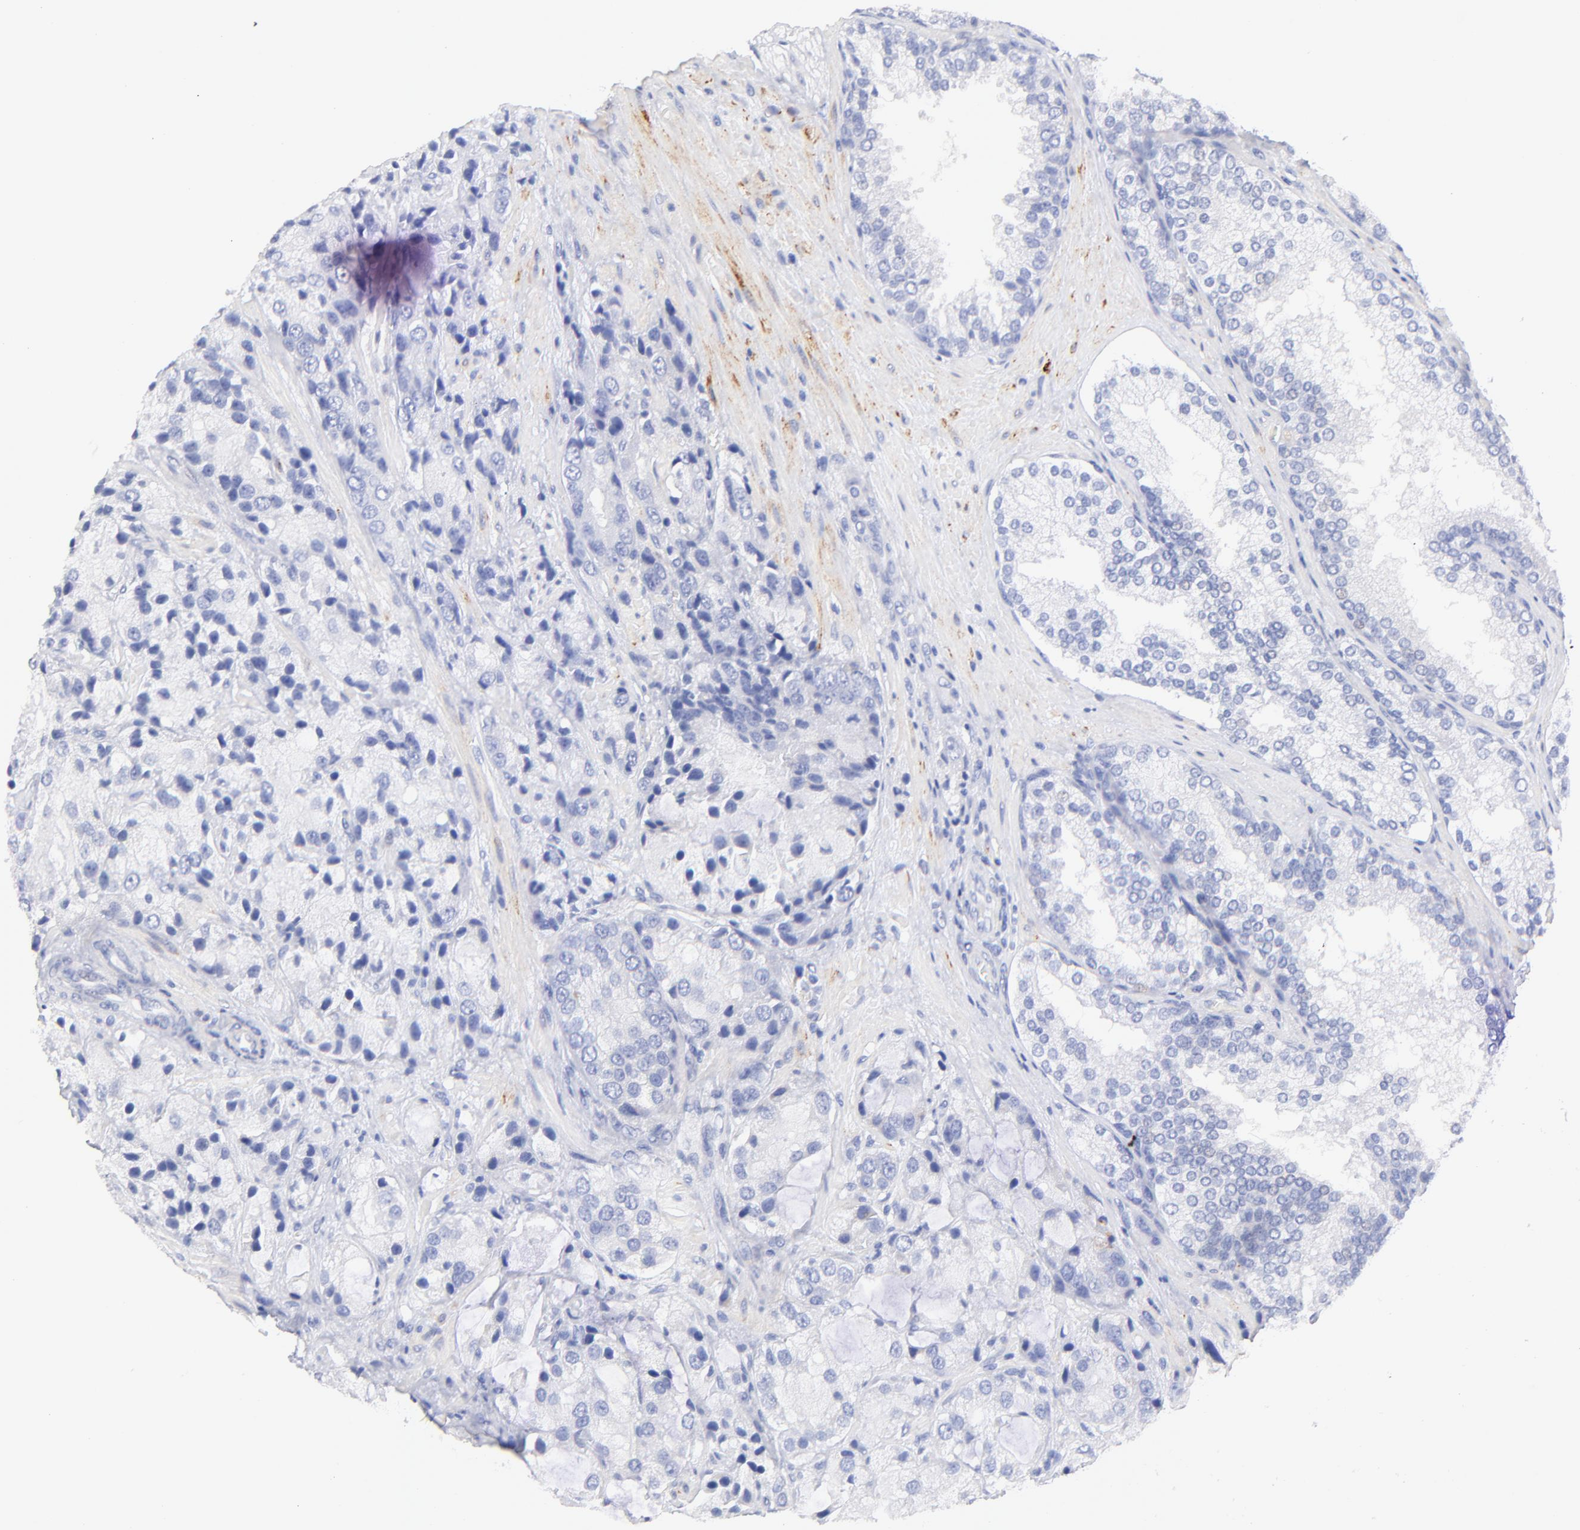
{"staining": {"intensity": "negative", "quantity": "none", "location": "none"}, "tissue": "prostate cancer", "cell_type": "Tumor cells", "image_type": "cancer", "snomed": [{"axis": "morphology", "description": "Adenocarcinoma, High grade"}, {"axis": "topography", "description": "Prostate"}], "caption": "Immunohistochemistry of human prostate cancer (adenocarcinoma (high-grade)) shows no expression in tumor cells.", "gene": "HORMAD2", "patient": {"sex": "male", "age": 70}}